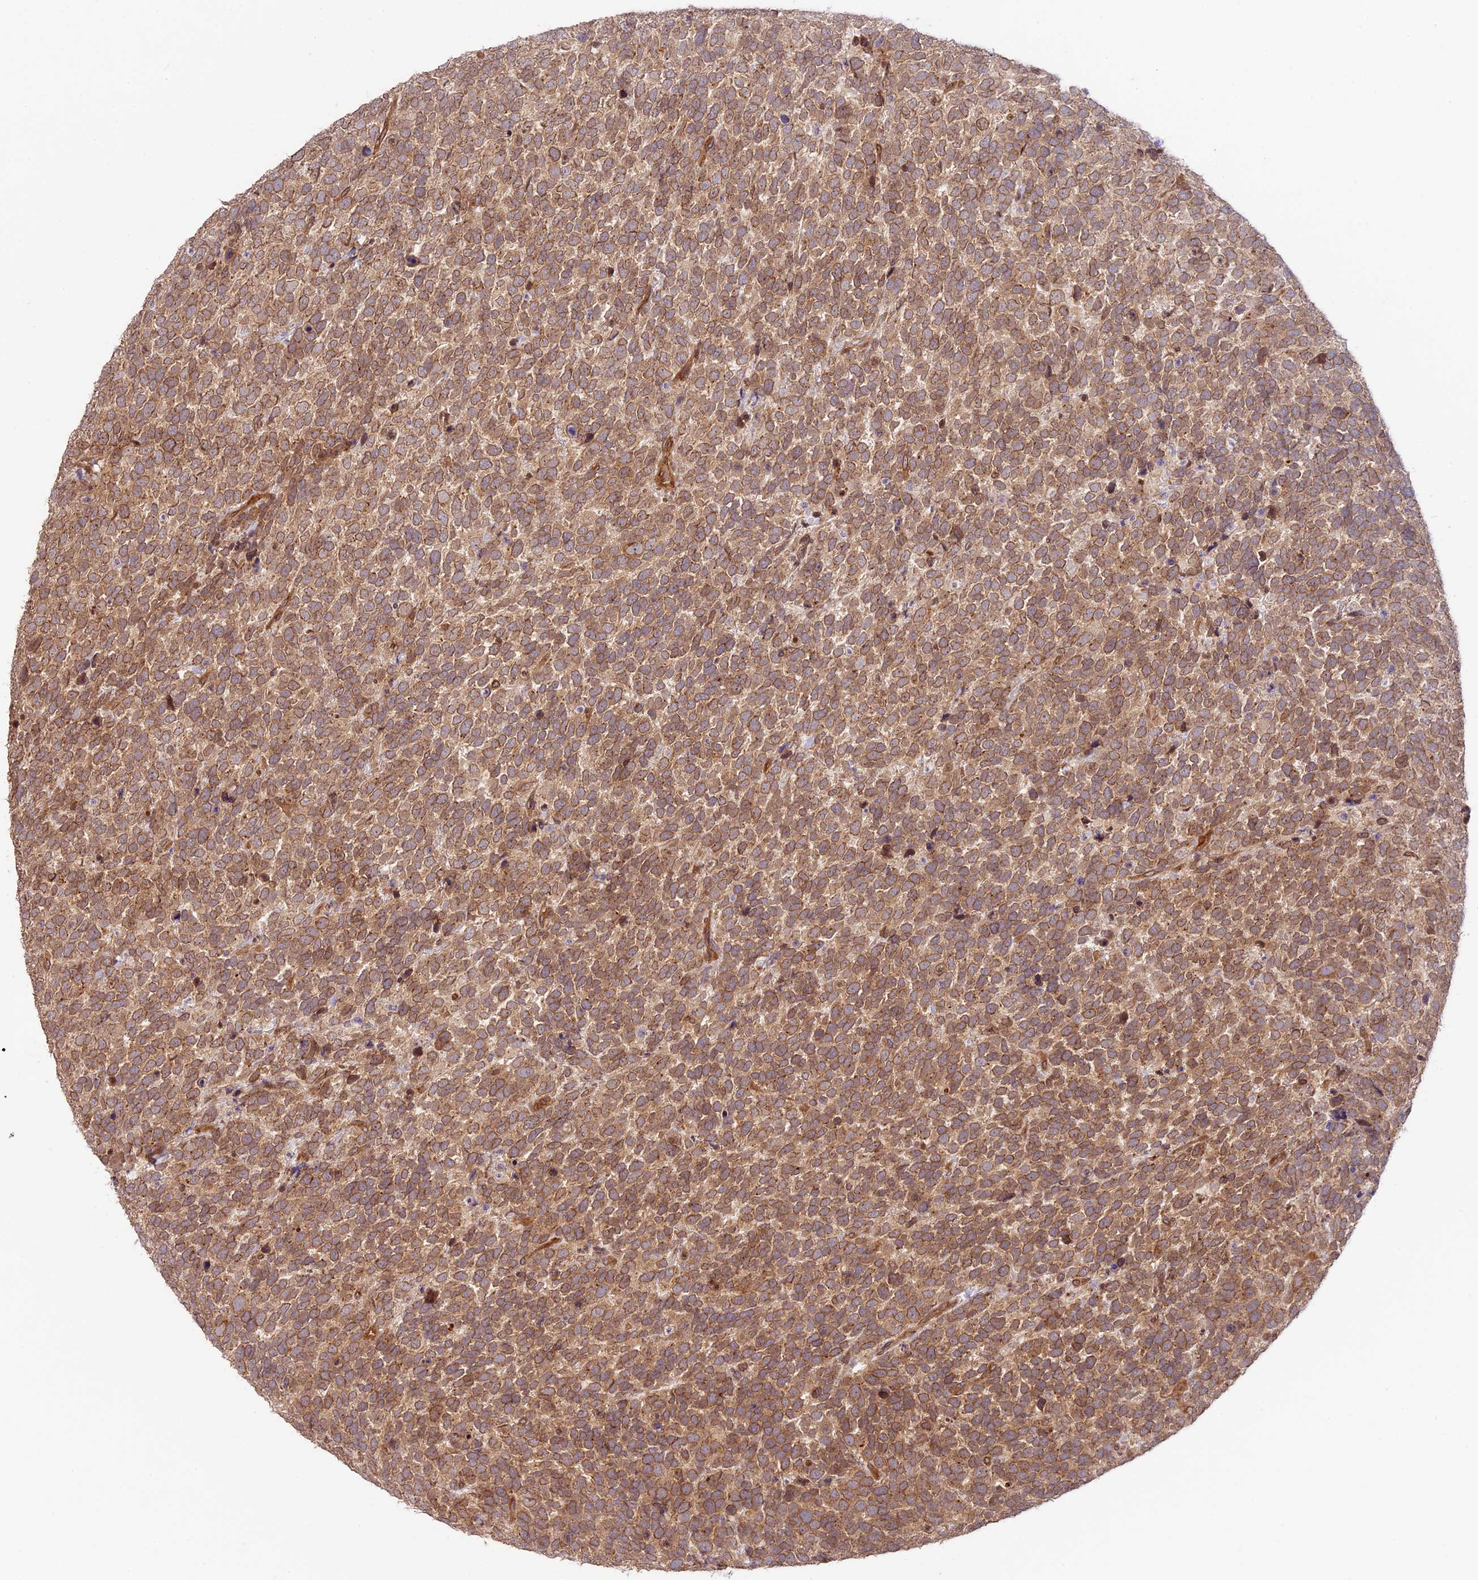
{"staining": {"intensity": "moderate", "quantity": ">75%", "location": "cytoplasmic/membranous"}, "tissue": "urothelial cancer", "cell_type": "Tumor cells", "image_type": "cancer", "snomed": [{"axis": "morphology", "description": "Urothelial carcinoma, High grade"}, {"axis": "topography", "description": "Urinary bladder"}], "caption": "An image of human high-grade urothelial carcinoma stained for a protein exhibits moderate cytoplasmic/membranous brown staining in tumor cells. Ihc stains the protein of interest in brown and the nuclei are stained blue.", "gene": "DGKH", "patient": {"sex": "female", "age": 82}}